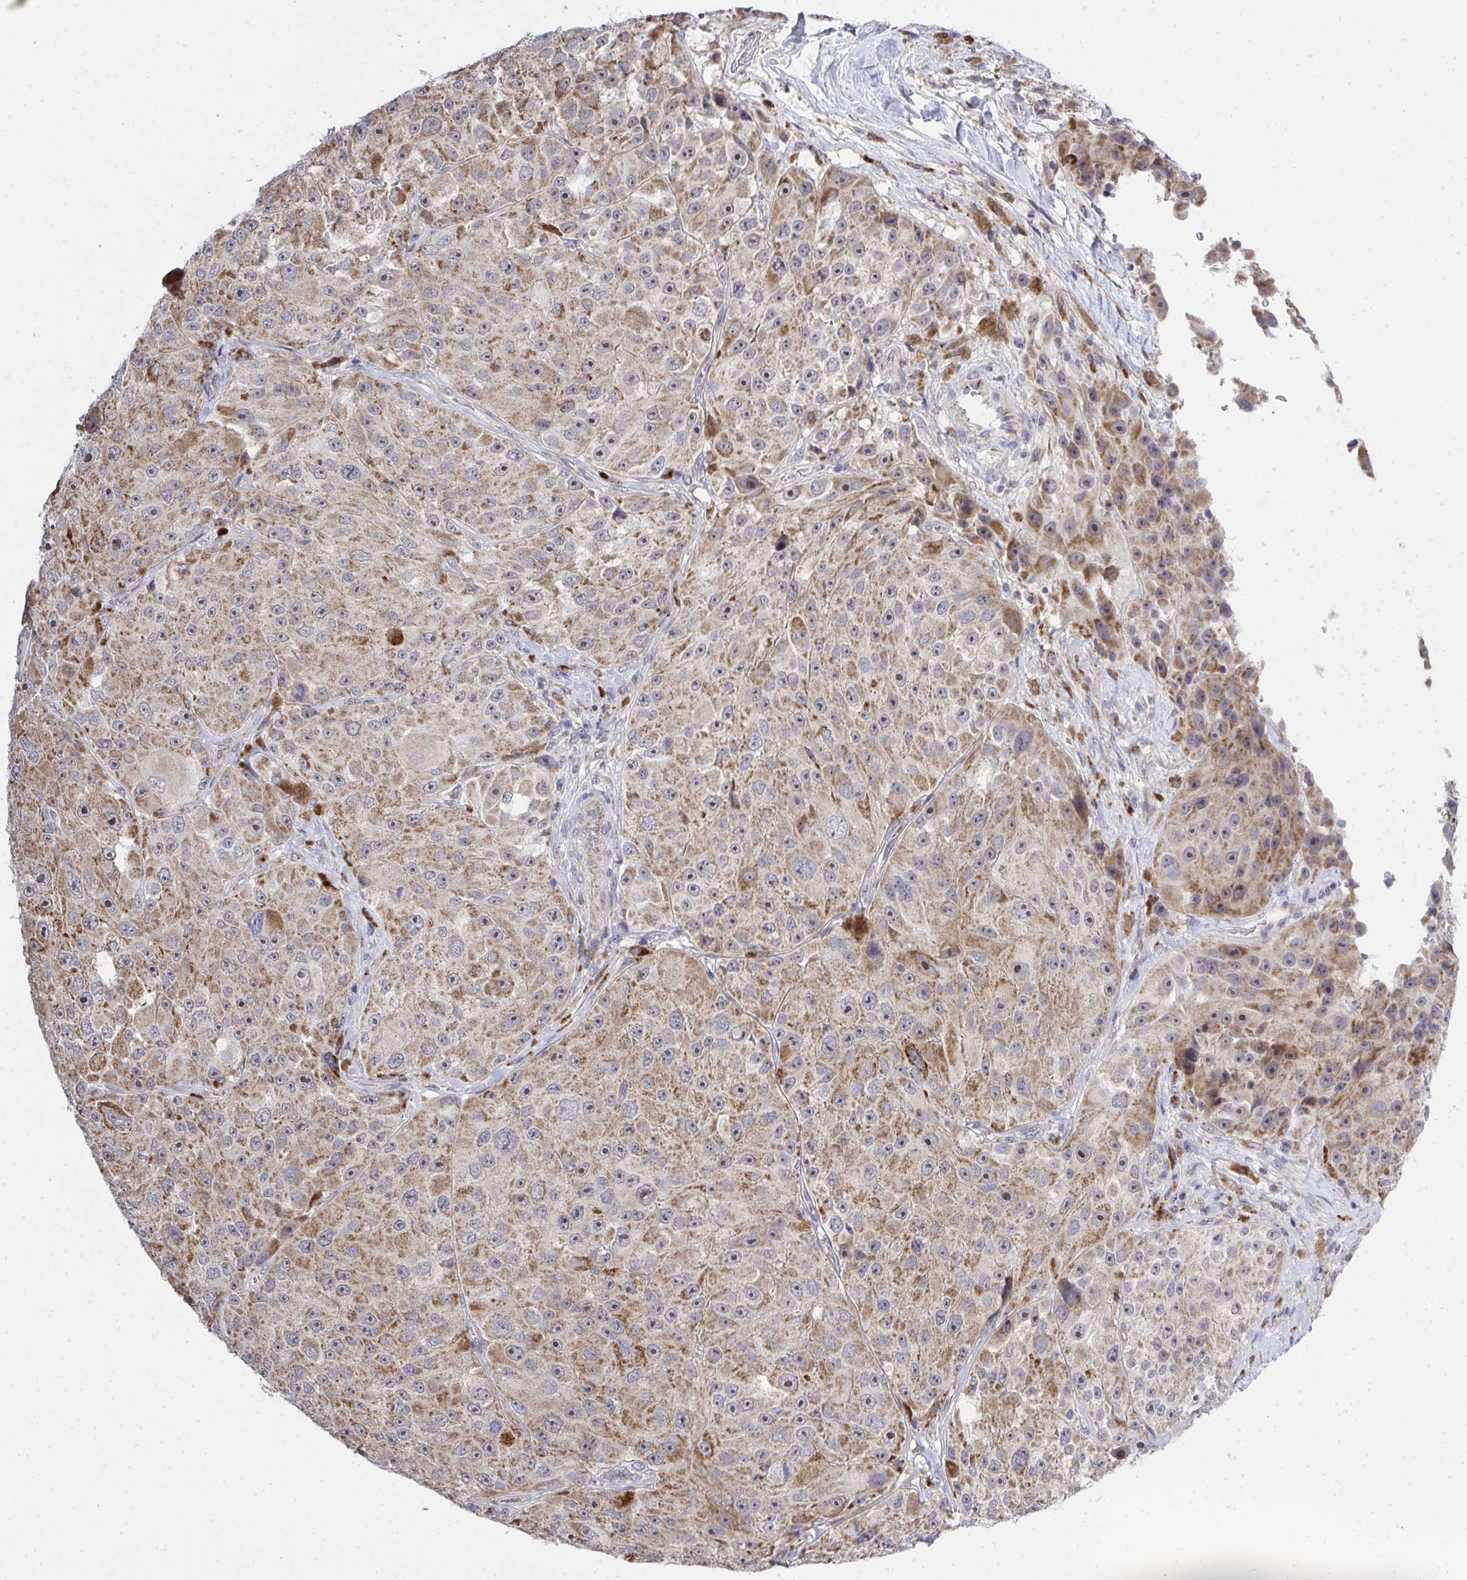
{"staining": {"intensity": "moderate", "quantity": ">75%", "location": "cytoplasmic/membranous"}, "tissue": "melanoma", "cell_type": "Tumor cells", "image_type": "cancer", "snomed": [{"axis": "morphology", "description": "Malignant melanoma, Metastatic site"}, {"axis": "topography", "description": "Lymph node"}], "caption": "Immunohistochemical staining of melanoma reveals medium levels of moderate cytoplasmic/membranous positivity in about >75% of tumor cells. Nuclei are stained in blue.", "gene": "XAF1", "patient": {"sex": "male", "age": 62}}